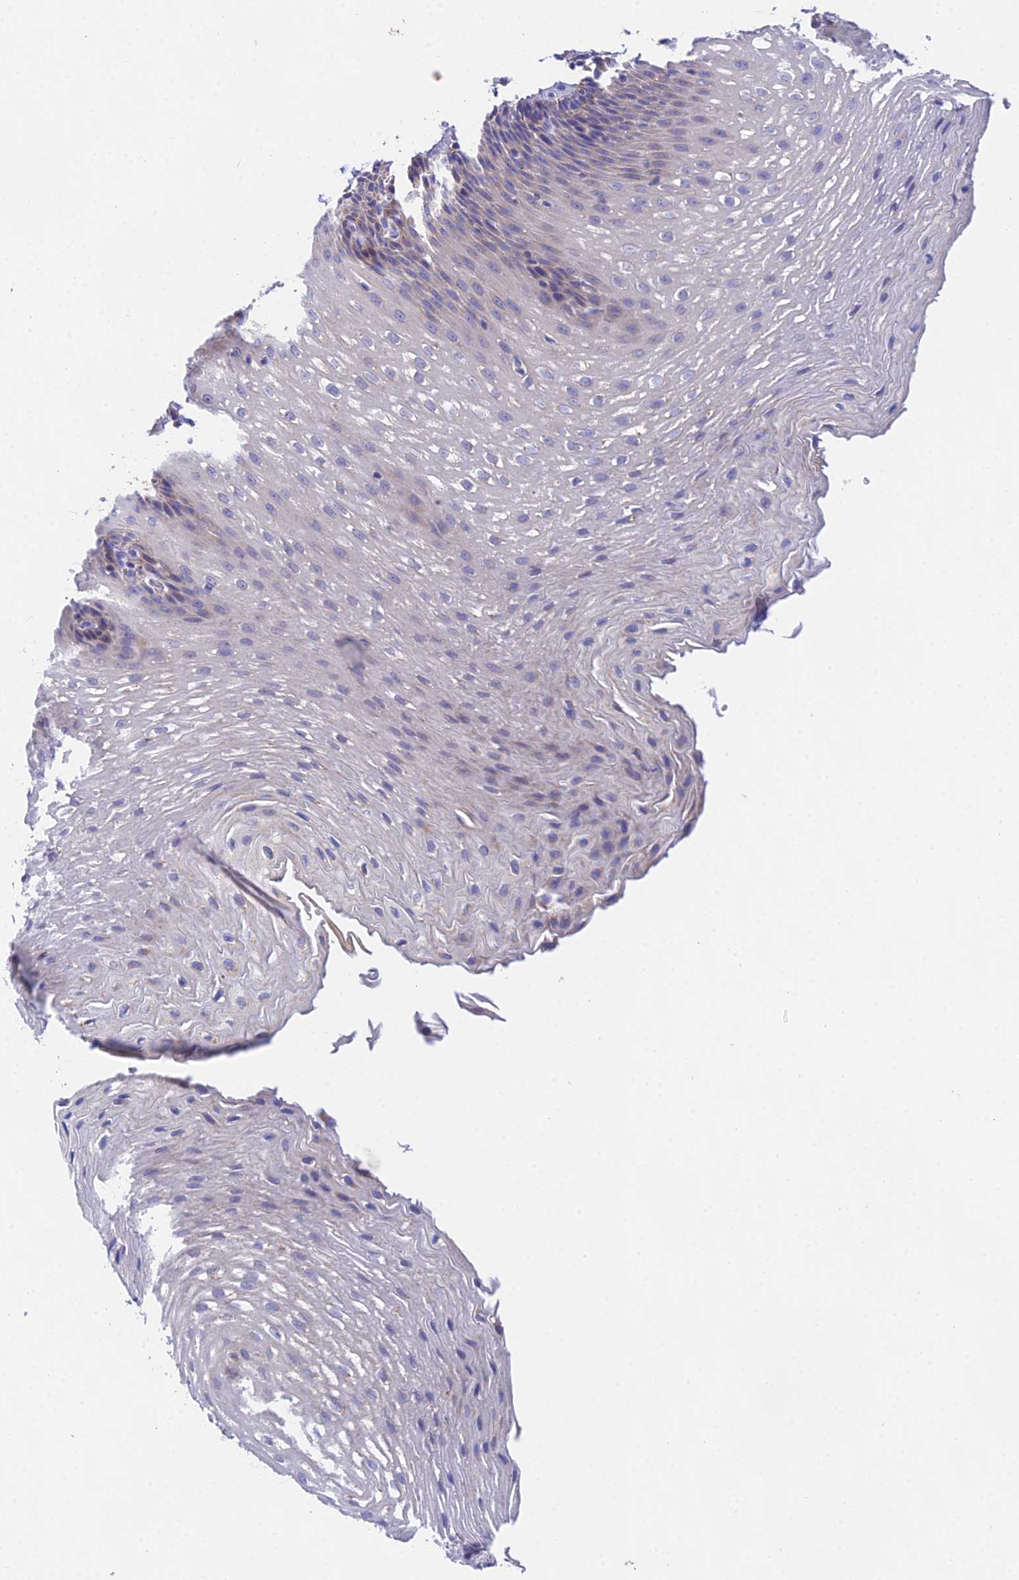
{"staining": {"intensity": "moderate", "quantity": "<25%", "location": "cytoplasmic/membranous"}, "tissue": "esophagus", "cell_type": "Squamous epithelial cells", "image_type": "normal", "snomed": [{"axis": "morphology", "description": "Normal tissue, NOS"}, {"axis": "topography", "description": "Esophagus"}], "caption": "Immunohistochemistry (DAB) staining of benign esophagus demonstrates moderate cytoplasmic/membranous protein positivity in approximately <25% of squamous epithelial cells.", "gene": "PPP2R2A", "patient": {"sex": "male", "age": 48}}